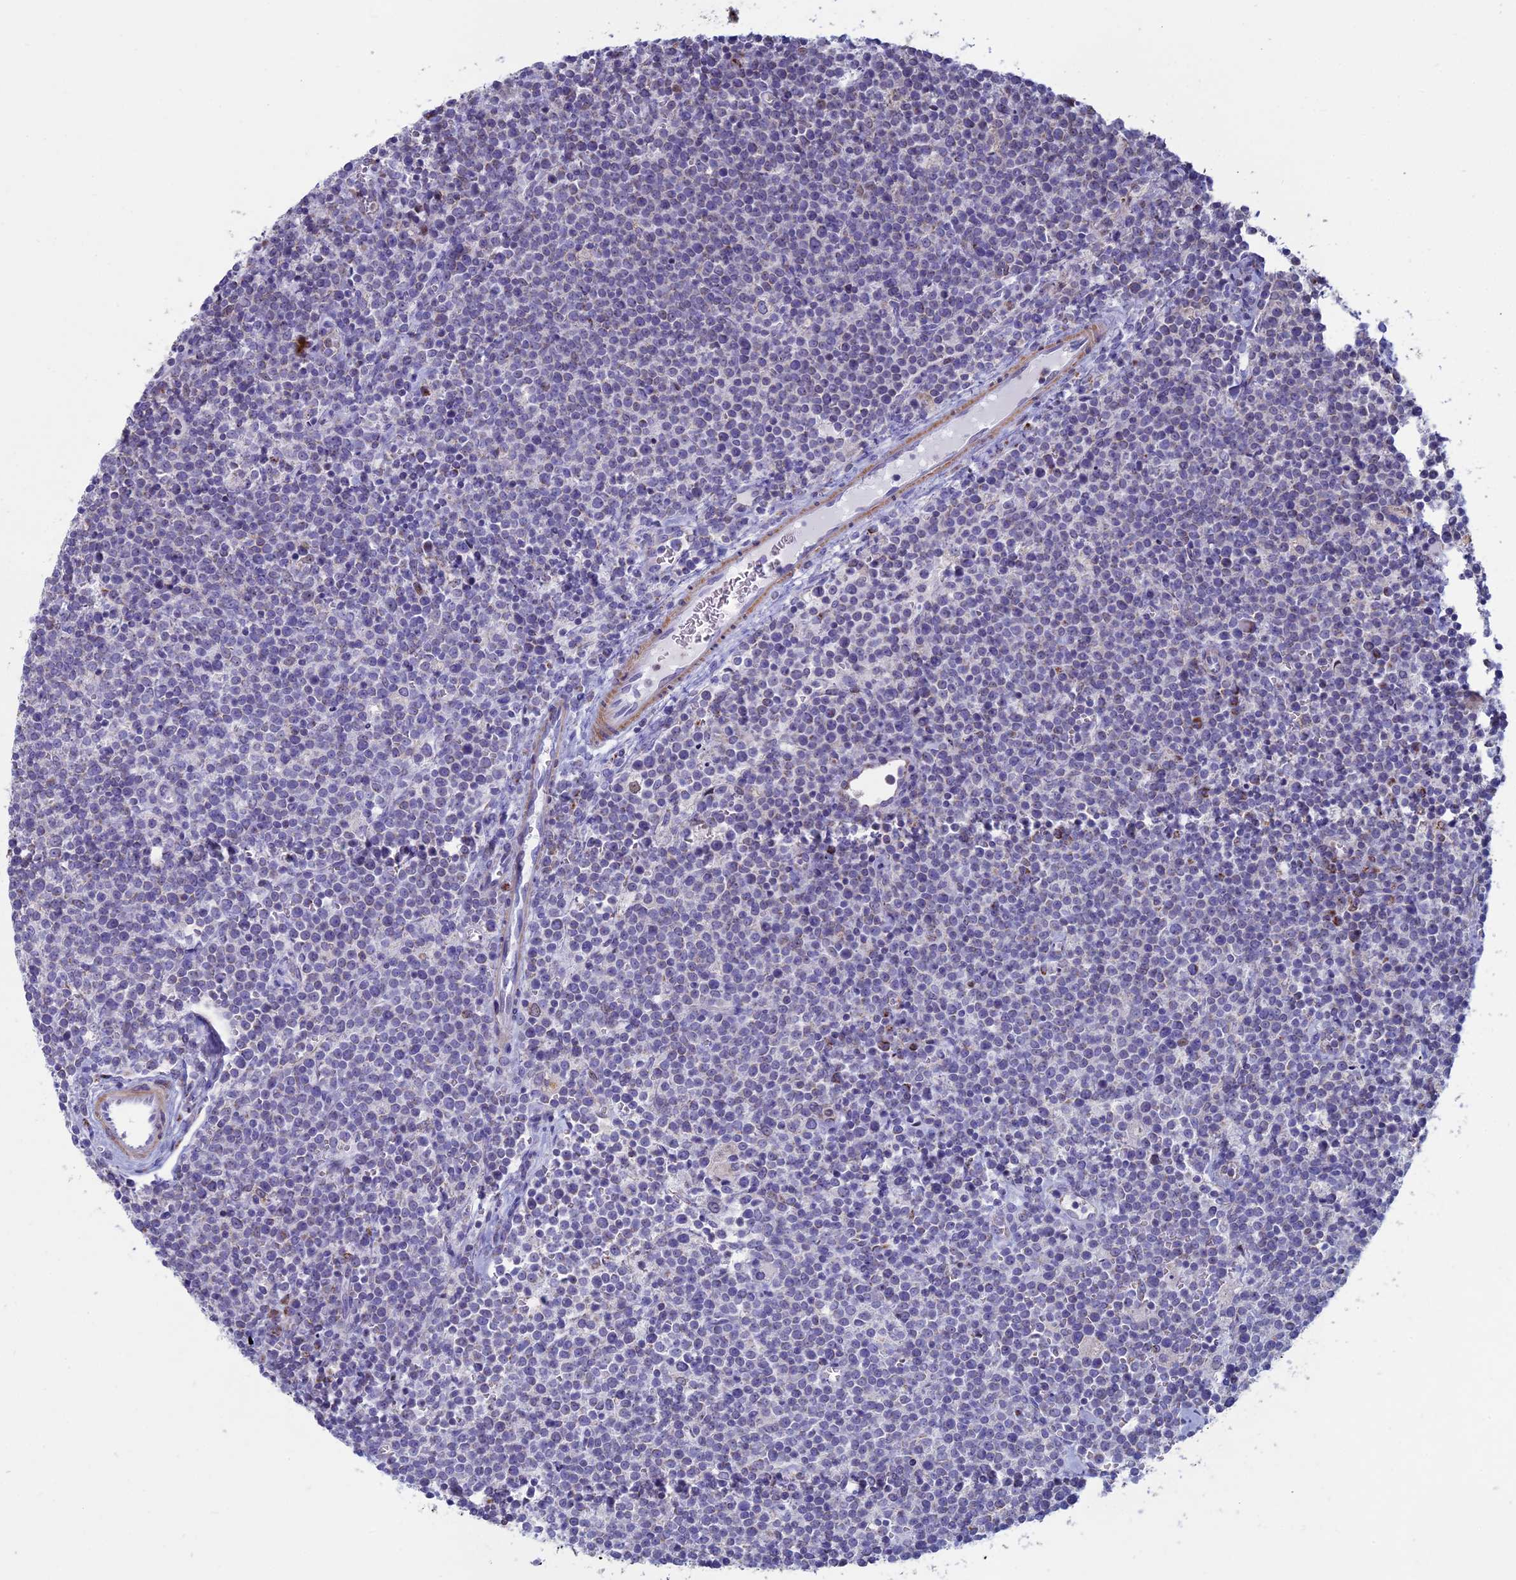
{"staining": {"intensity": "negative", "quantity": "none", "location": "none"}, "tissue": "lymphoma", "cell_type": "Tumor cells", "image_type": "cancer", "snomed": [{"axis": "morphology", "description": "Malignant lymphoma, non-Hodgkin's type, High grade"}, {"axis": "topography", "description": "Lymph node"}], "caption": "An immunohistochemistry (IHC) histopathology image of lymphoma is shown. There is no staining in tumor cells of lymphoma.", "gene": "ACSS1", "patient": {"sex": "male", "age": 61}}